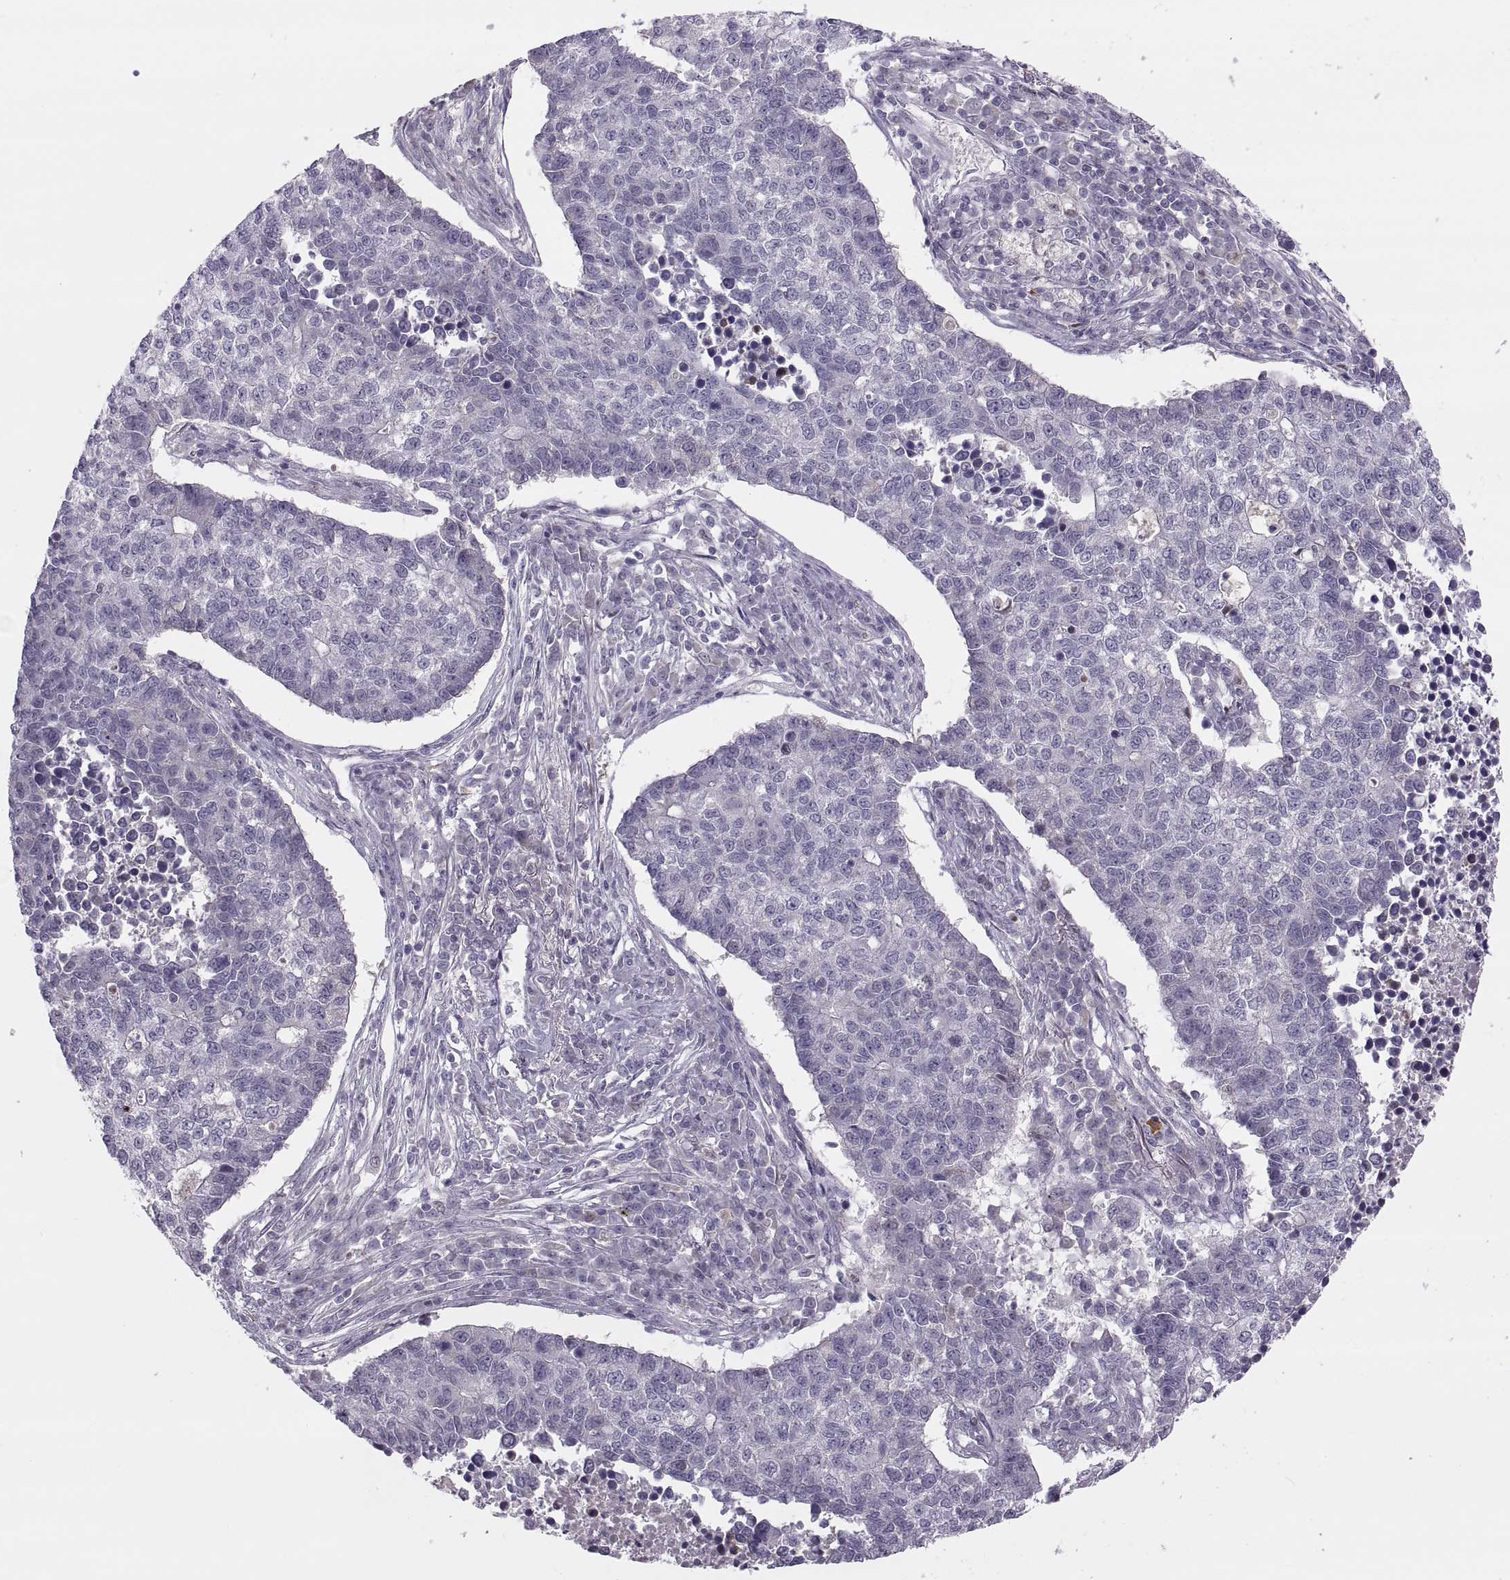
{"staining": {"intensity": "negative", "quantity": "none", "location": "none"}, "tissue": "lung cancer", "cell_type": "Tumor cells", "image_type": "cancer", "snomed": [{"axis": "morphology", "description": "Adenocarcinoma, NOS"}, {"axis": "topography", "description": "Lung"}], "caption": "IHC of lung cancer (adenocarcinoma) reveals no staining in tumor cells.", "gene": "CHCT1", "patient": {"sex": "male", "age": 57}}